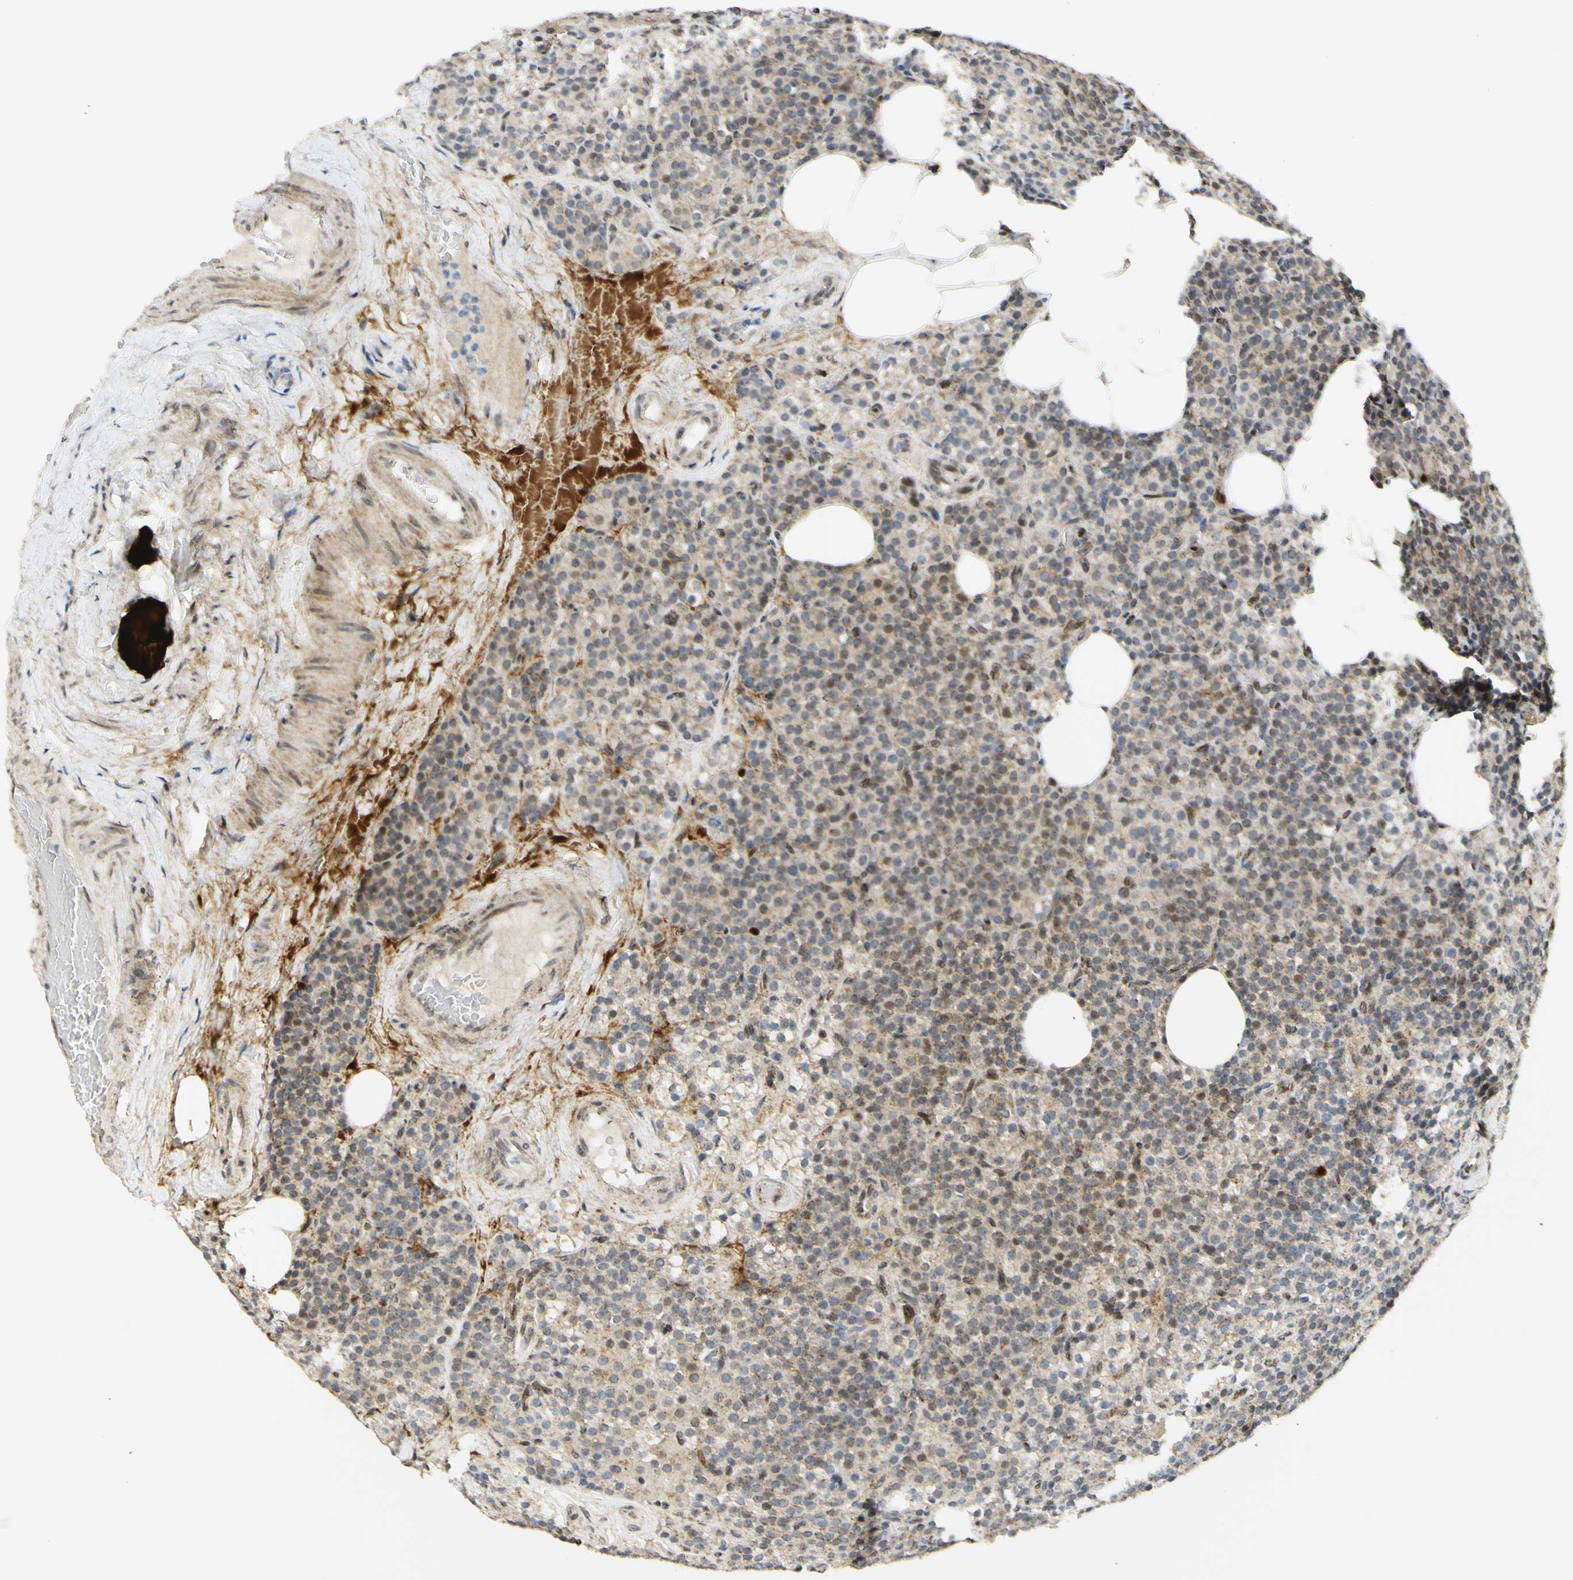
{"staining": {"intensity": "strong", "quantity": "<25%", "location": "nuclear"}, "tissue": "parathyroid gland", "cell_type": "Glandular cells", "image_type": "normal", "snomed": [{"axis": "morphology", "description": "Normal tissue, NOS"}, {"axis": "topography", "description": "Parathyroid gland"}], "caption": "Protein expression analysis of benign human parathyroid gland reveals strong nuclear staining in about <25% of glandular cells.", "gene": "E2F1", "patient": {"sex": "female", "age": 57}}